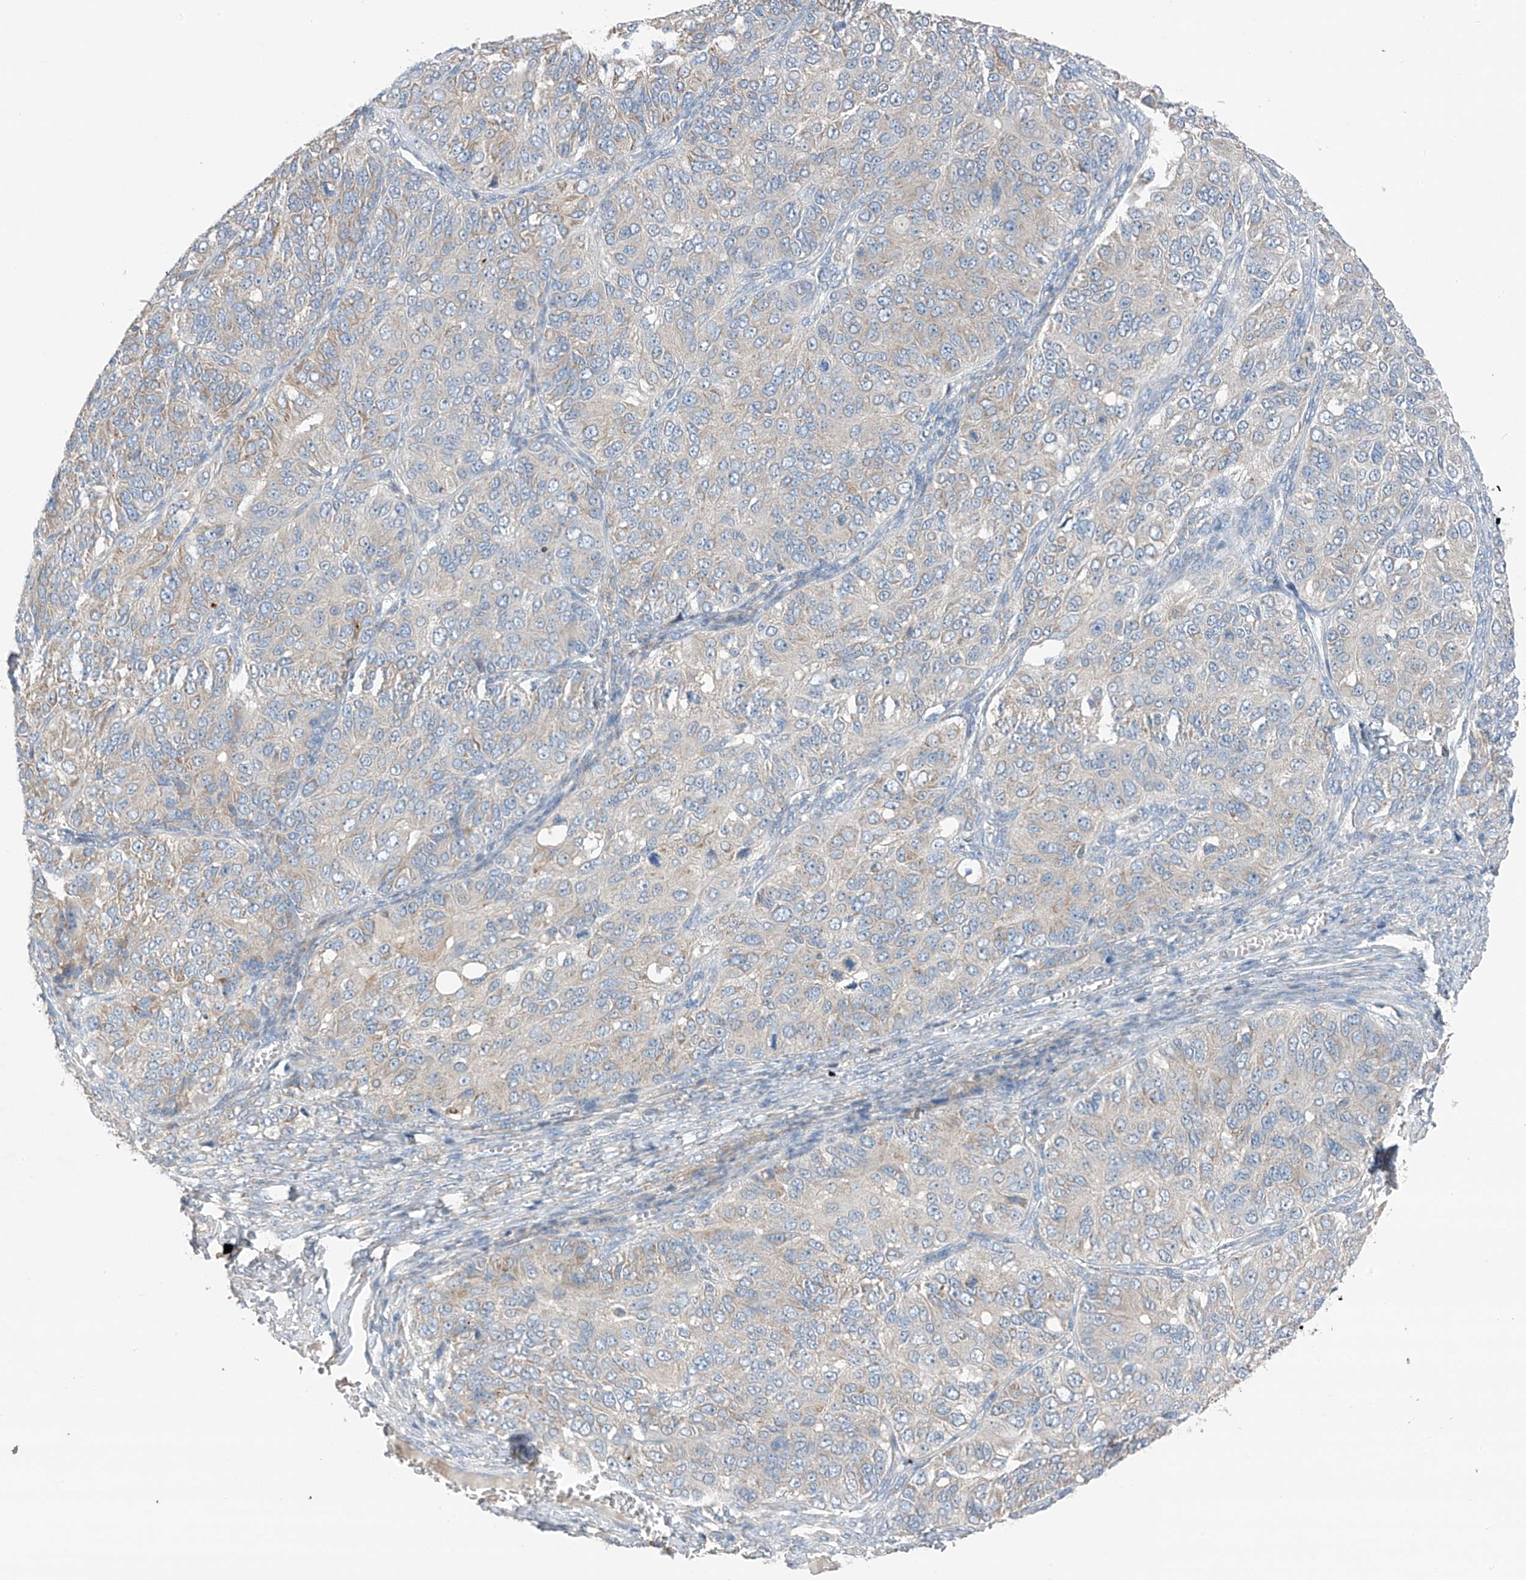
{"staining": {"intensity": "negative", "quantity": "none", "location": "none"}, "tissue": "ovarian cancer", "cell_type": "Tumor cells", "image_type": "cancer", "snomed": [{"axis": "morphology", "description": "Carcinoma, endometroid"}, {"axis": "topography", "description": "Ovary"}], "caption": "Tumor cells are negative for brown protein staining in ovarian cancer (endometroid carcinoma).", "gene": "GALNTL6", "patient": {"sex": "female", "age": 51}}